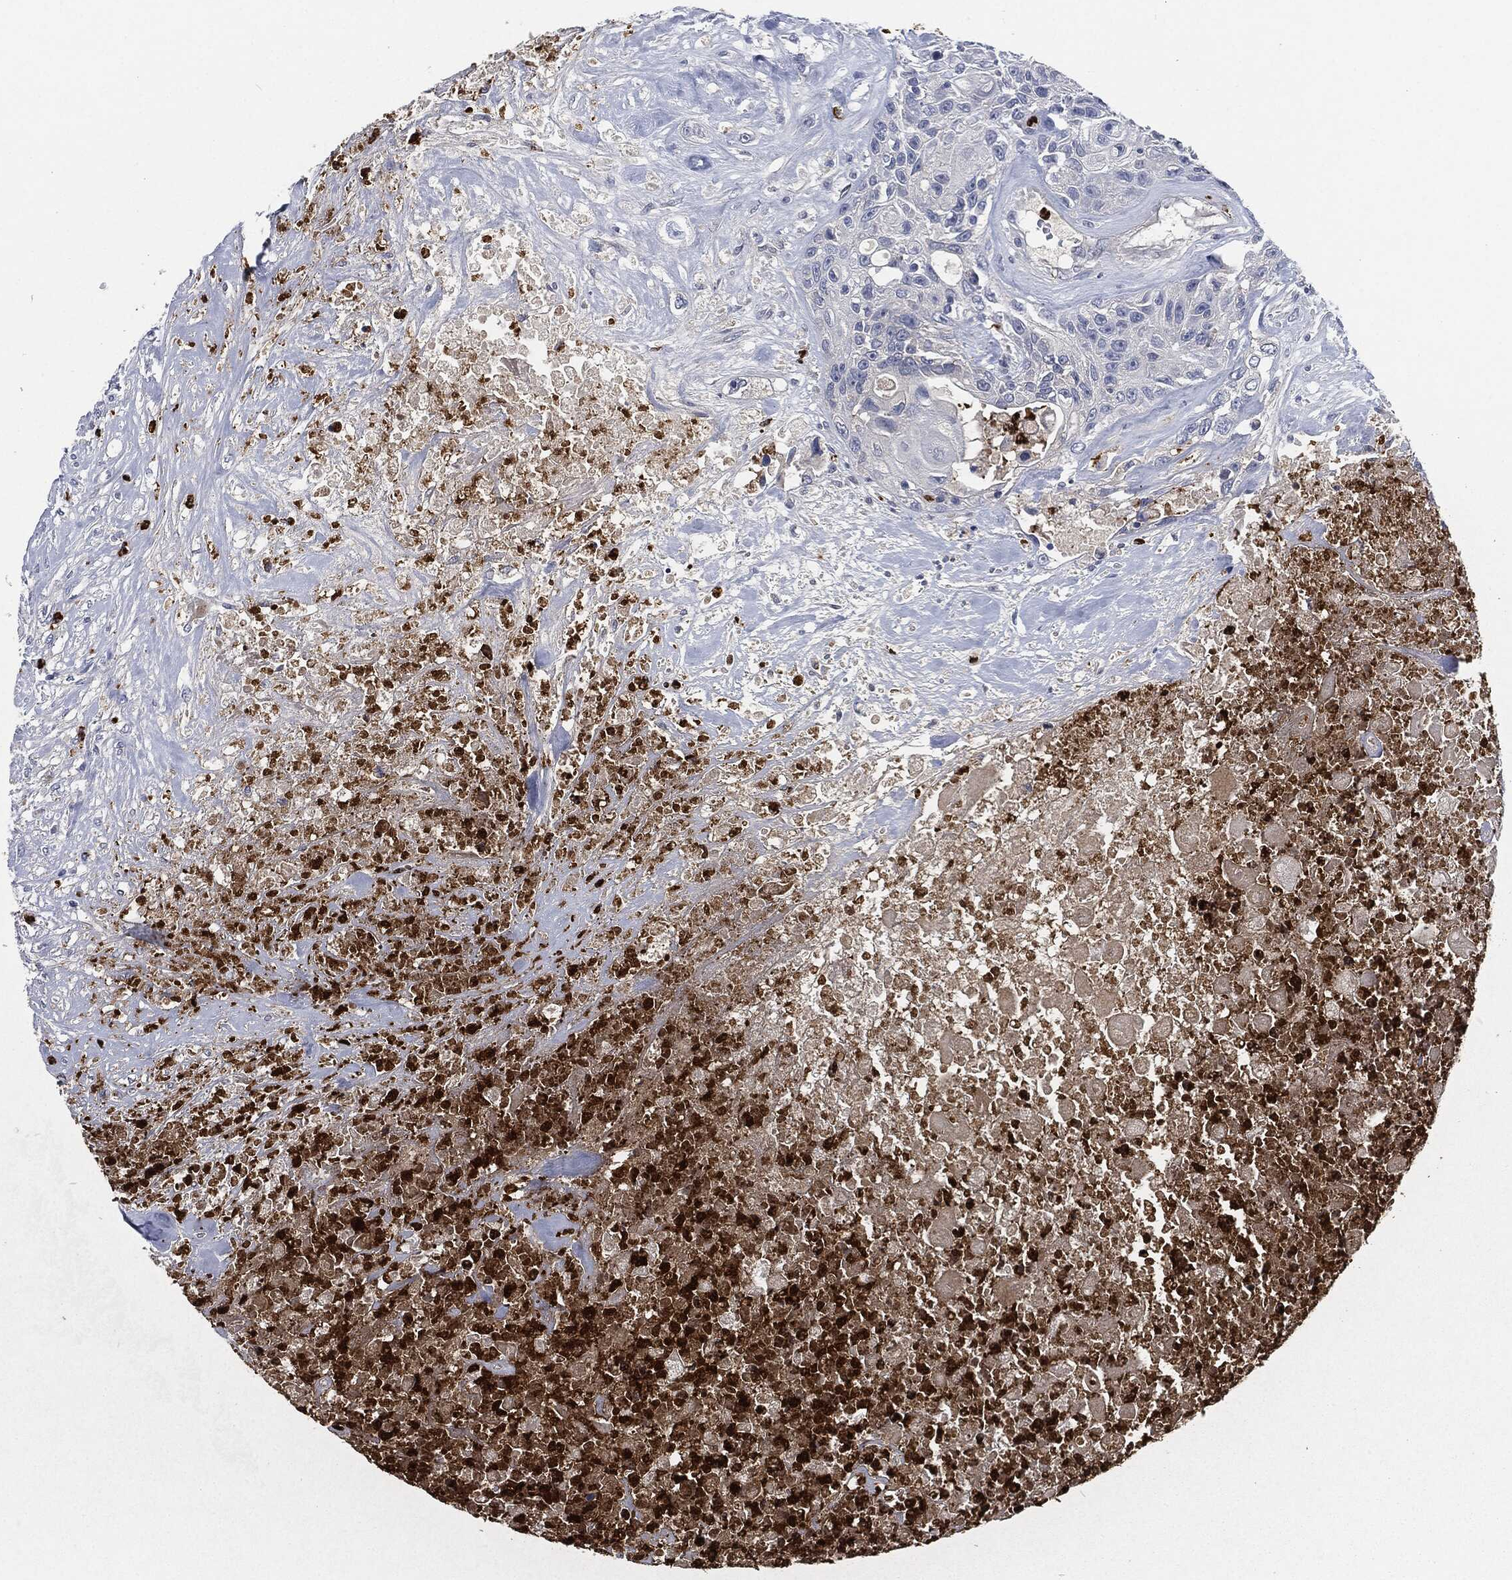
{"staining": {"intensity": "negative", "quantity": "none", "location": "none"}, "tissue": "urothelial cancer", "cell_type": "Tumor cells", "image_type": "cancer", "snomed": [{"axis": "morphology", "description": "Urothelial carcinoma, High grade"}, {"axis": "topography", "description": "Urinary bladder"}], "caption": "IHC image of neoplastic tissue: human urothelial carcinoma (high-grade) stained with DAB reveals no significant protein positivity in tumor cells.", "gene": "MPO", "patient": {"sex": "female", "age": 56}}